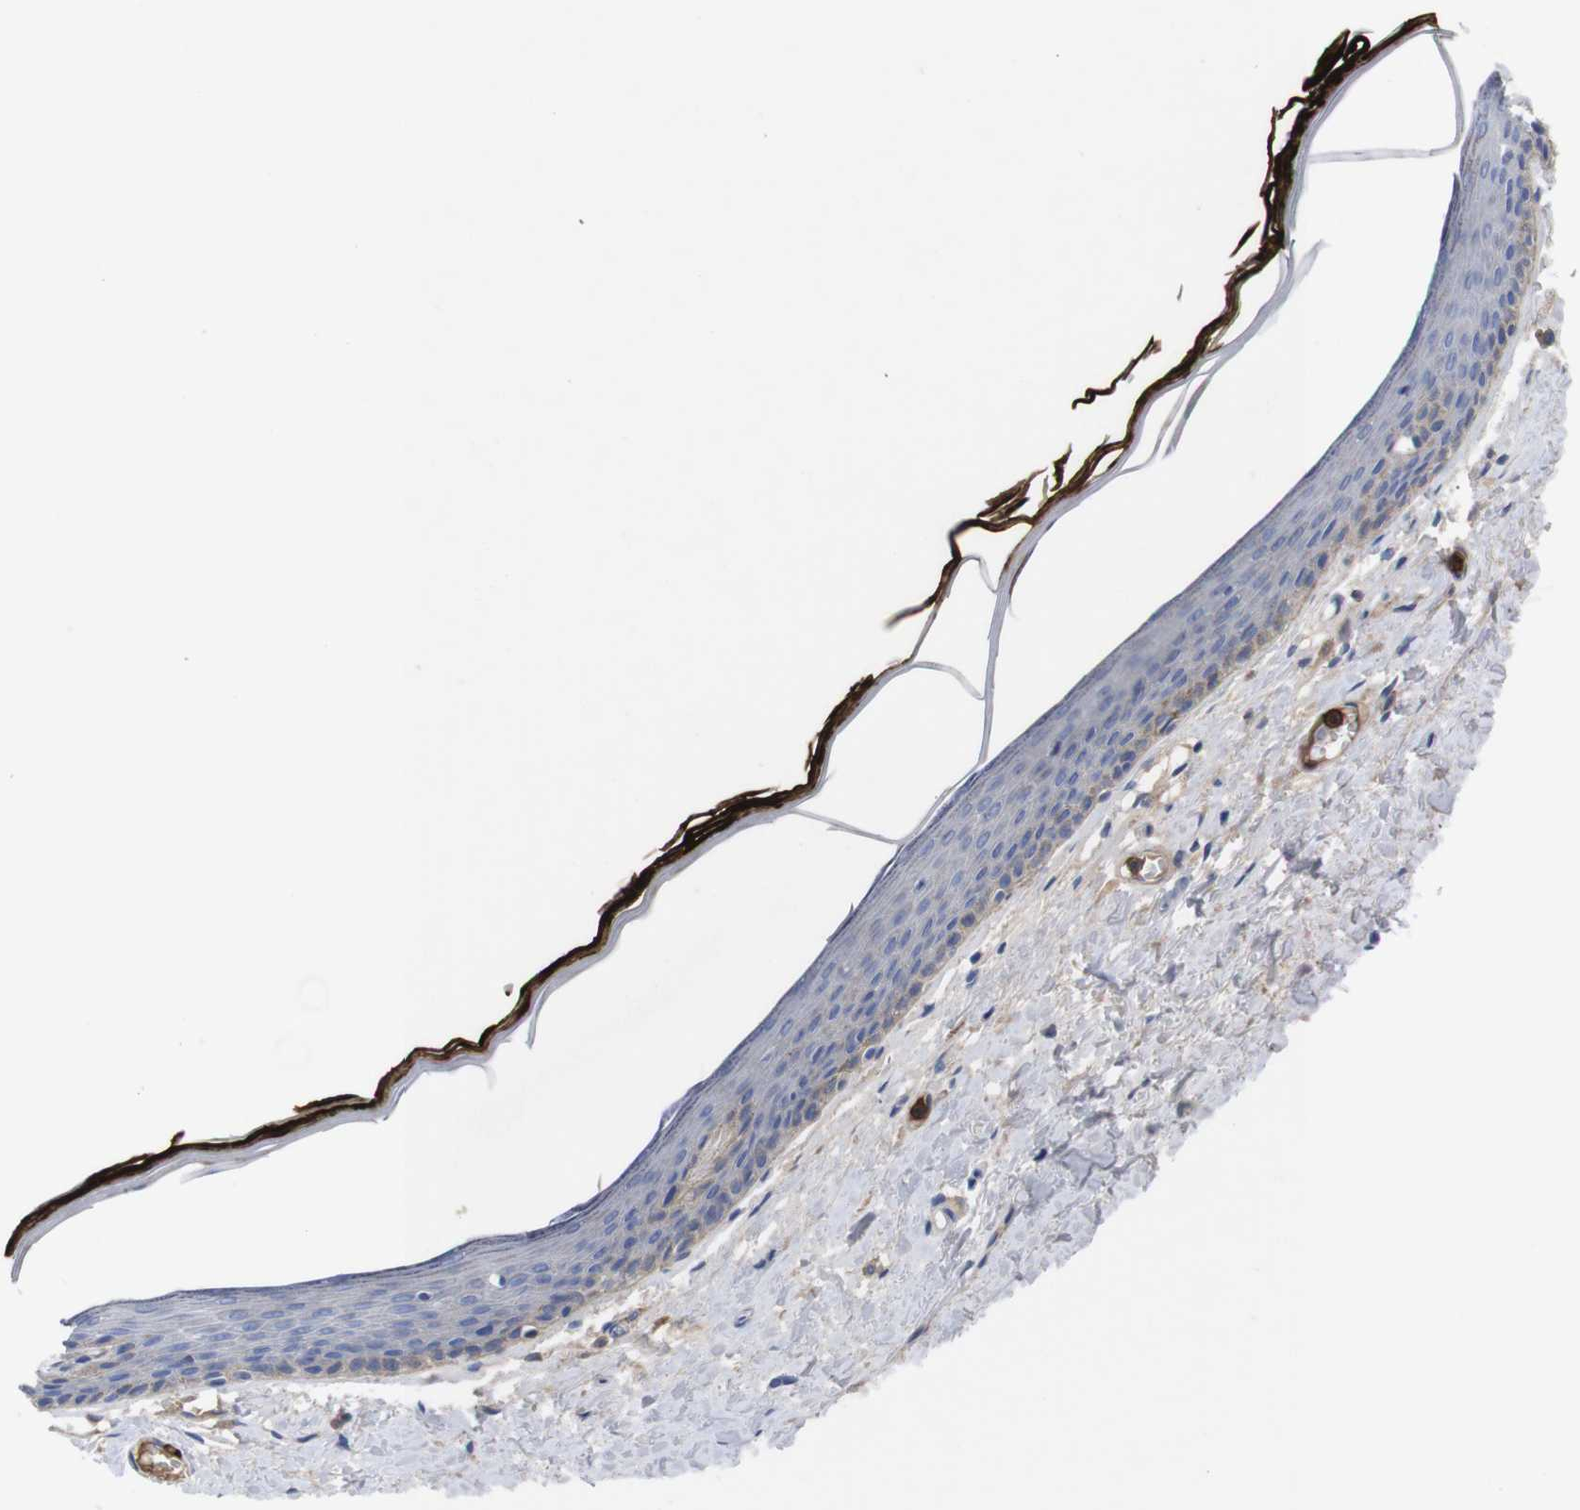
{"staining": {"intensity": "negative", "quantity": "none", "location": "none"}, "tissue": "skin", "cell_type": "Epidermal cells", "image_type": "normal", "snomed": [{"axis": "morphology", "description": "Normal tissue, NOS"}, {"axis": "topography", "description": "Vulva"}], "caption": "Immunohistochemistry (IHC) of unremarkable skin displays no positivity in epidermal cells. (Stains: DAB immunohistochemistry with hematoxylin counter stain, Microscopy: brightfield microscopy at high magnification).", "gene": "C5AR1", "patient": {"sex": "female", "age": 54}}